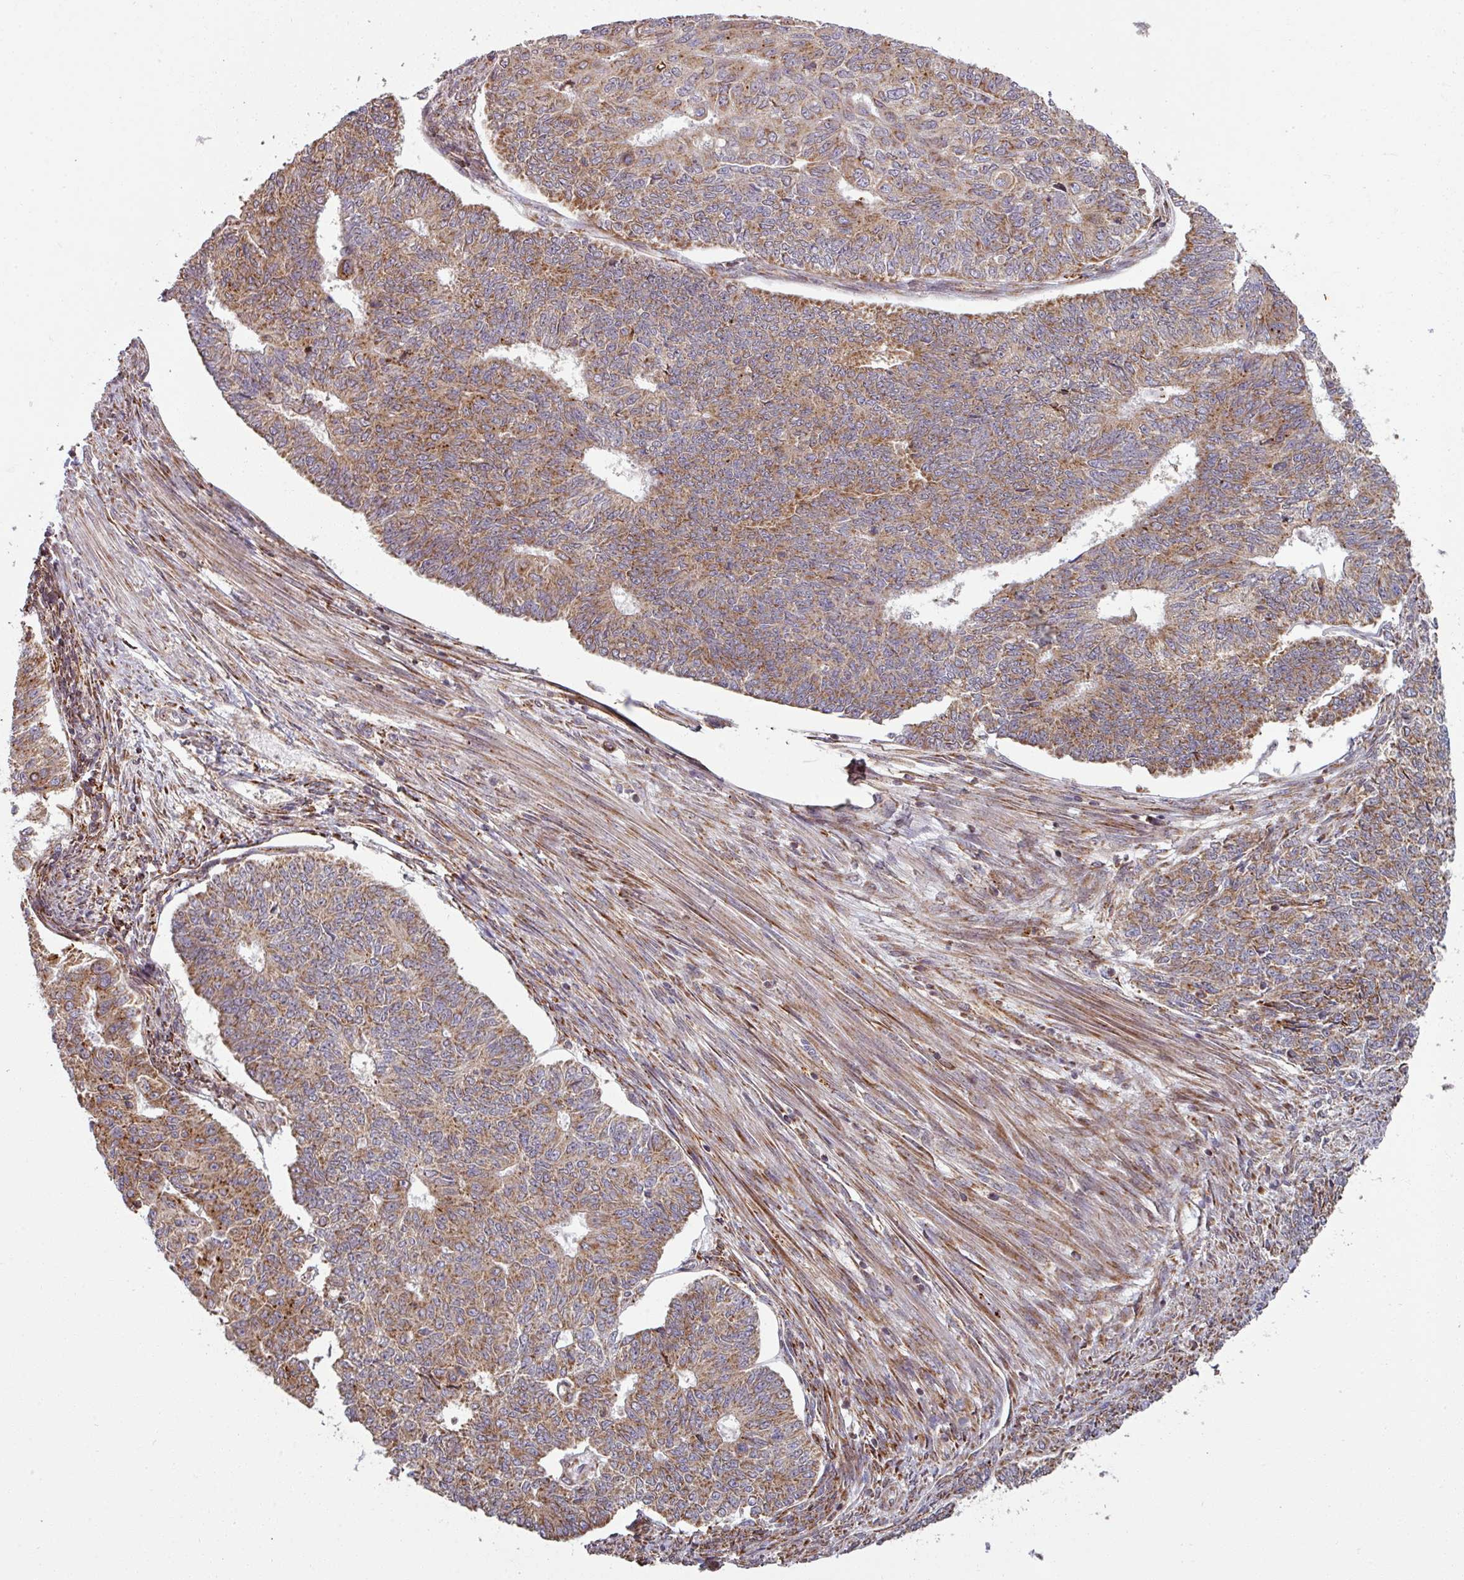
{"staining": {"intensity": "moderate", "quantity": ">75%", "location": "cytoplasmic/membranous"}, "tissue": "endometrial cancer", "cell_type": "Tumor cells", "image_type": "cancer", "snomed": [{"axis": "morphology", "description": "Adenocarcinoma, NOS"}, {"axis": "topography", "description": "Endometrium"}], "caption": "A brown stain labels moderate cytoplasmic/membranous expression of a protein in adenocarcinoma (endometrial) tumor cells.", "gene": "MAGT1", "patient": {"sex": "female", "age": 32}}